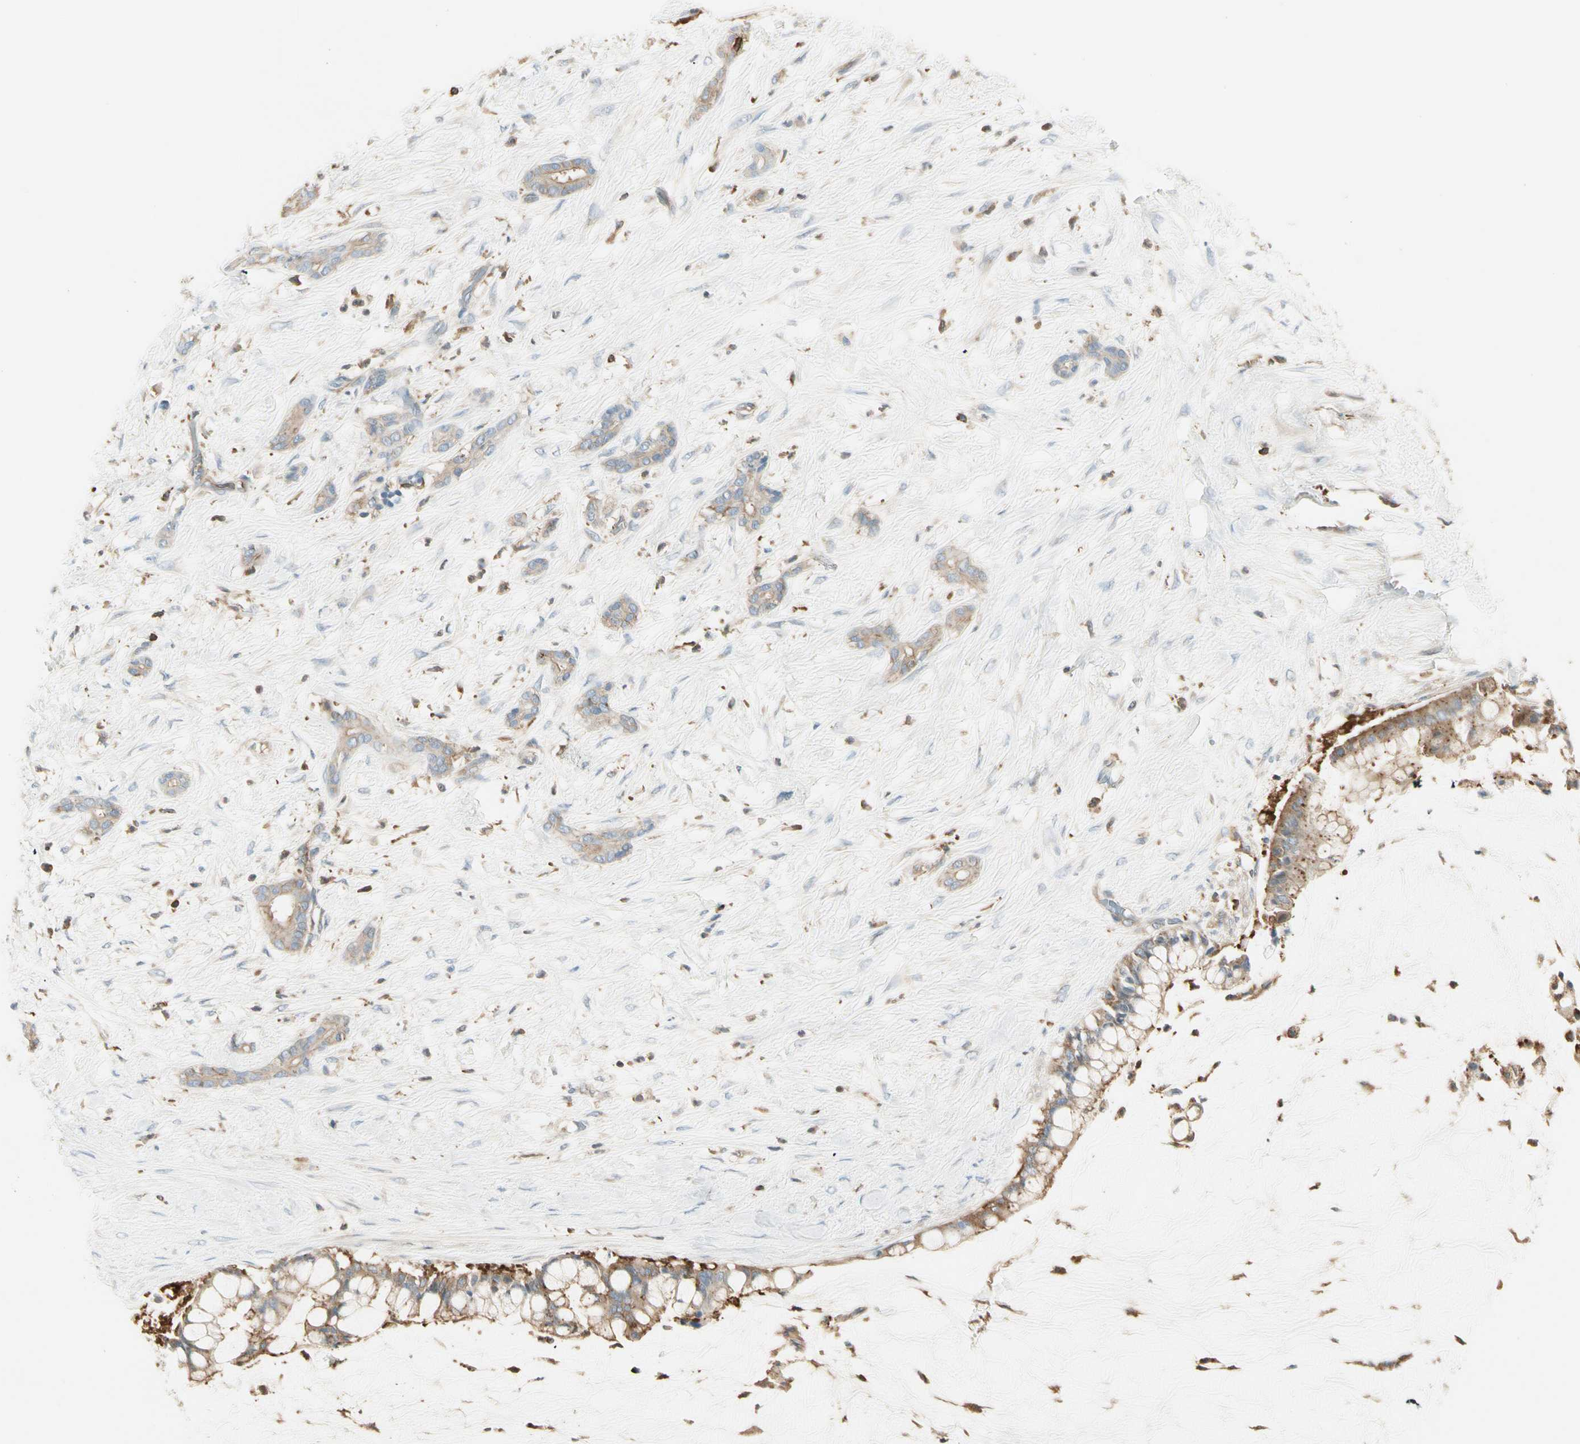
{"staining": {"intensity": "weak", "quantity": "25%-75%", "location": "cytoplasmic/membranous"}, "tissue": "pancreatic cancer", "cell_type": "Tumor cells", "image_type": "cancer", "snomed": [{"axis": "morphology", "description": "Adenocarcinoma, NOS"}, {"axis": "topography", "description": "Pancreas"}], "caption": "A high-resolution micrograph shows immunohistochemistry staining of pancreatic cancer (adenocarcinoma), which exhibits weak cytoplasmic/membranous expression in approximately 25%-75% of tumor cells.", "gene": "CAPZA2", "patient": {"sex": "male", "age": 41}}